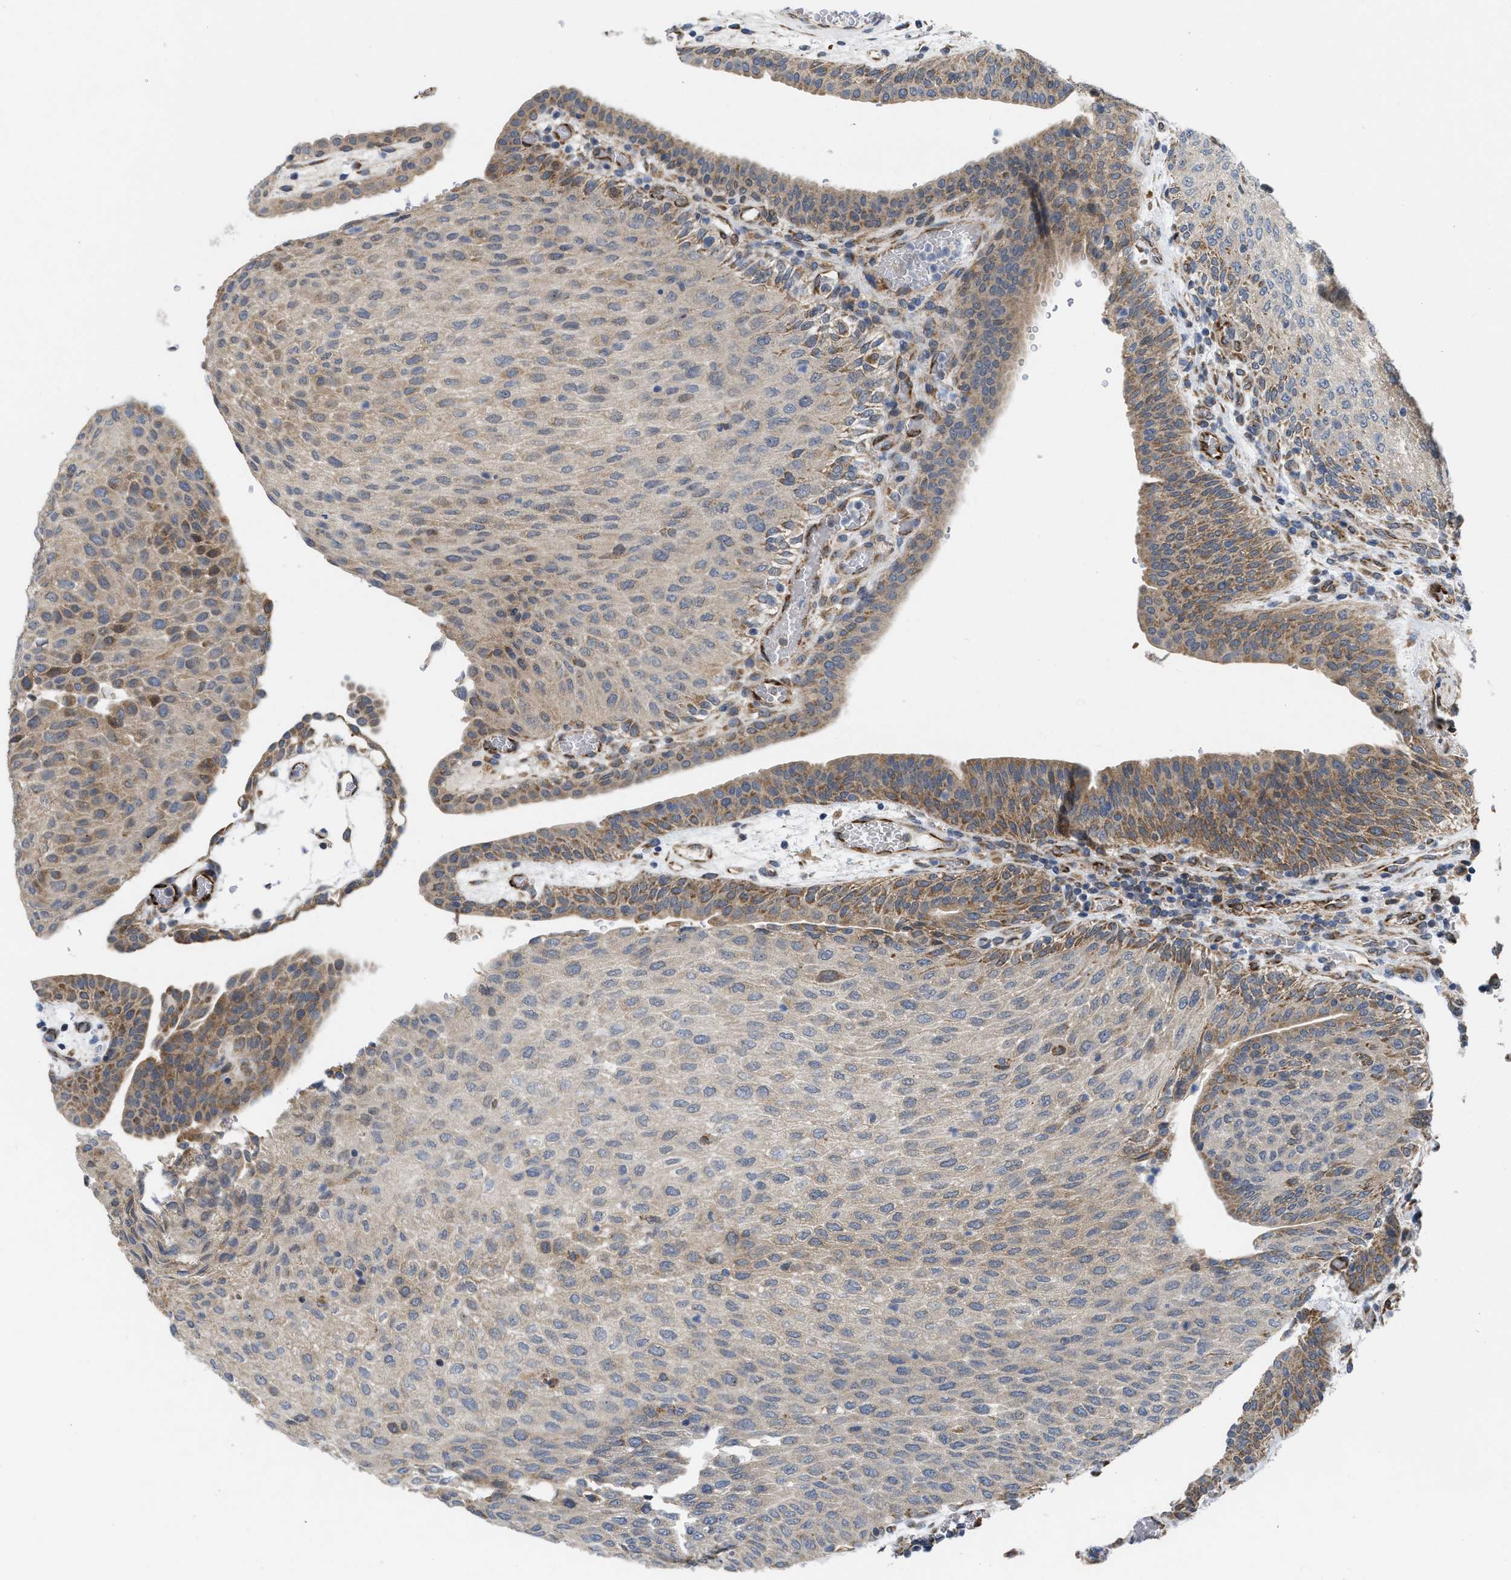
{"staining": {"intensity": "weak", "quantity": "25%-75%", "location": "cytoplasmic/membranous"}, "tissue": "urothelial cancer", "cell_type": "Tumor cells", "image_type": "cancer", "snomed": [{"axis": "morphology", "description": "Urothelial carcinoma, Low grade"}, {"axis": "morphology", "description": "Urothelial carcinoma, High grade"}, {"axis": "topography", "description": "Urinary bladder"}], "caption": "This photomicrograph demonstrates IHC staining of human low-grade urothelial carcinoma, with low weak cytoplasmic/membranous positivity in about 25%-75% of tumor cells.", "gene": "EOGT", "patient": {"sex": "male", "age": 35}}